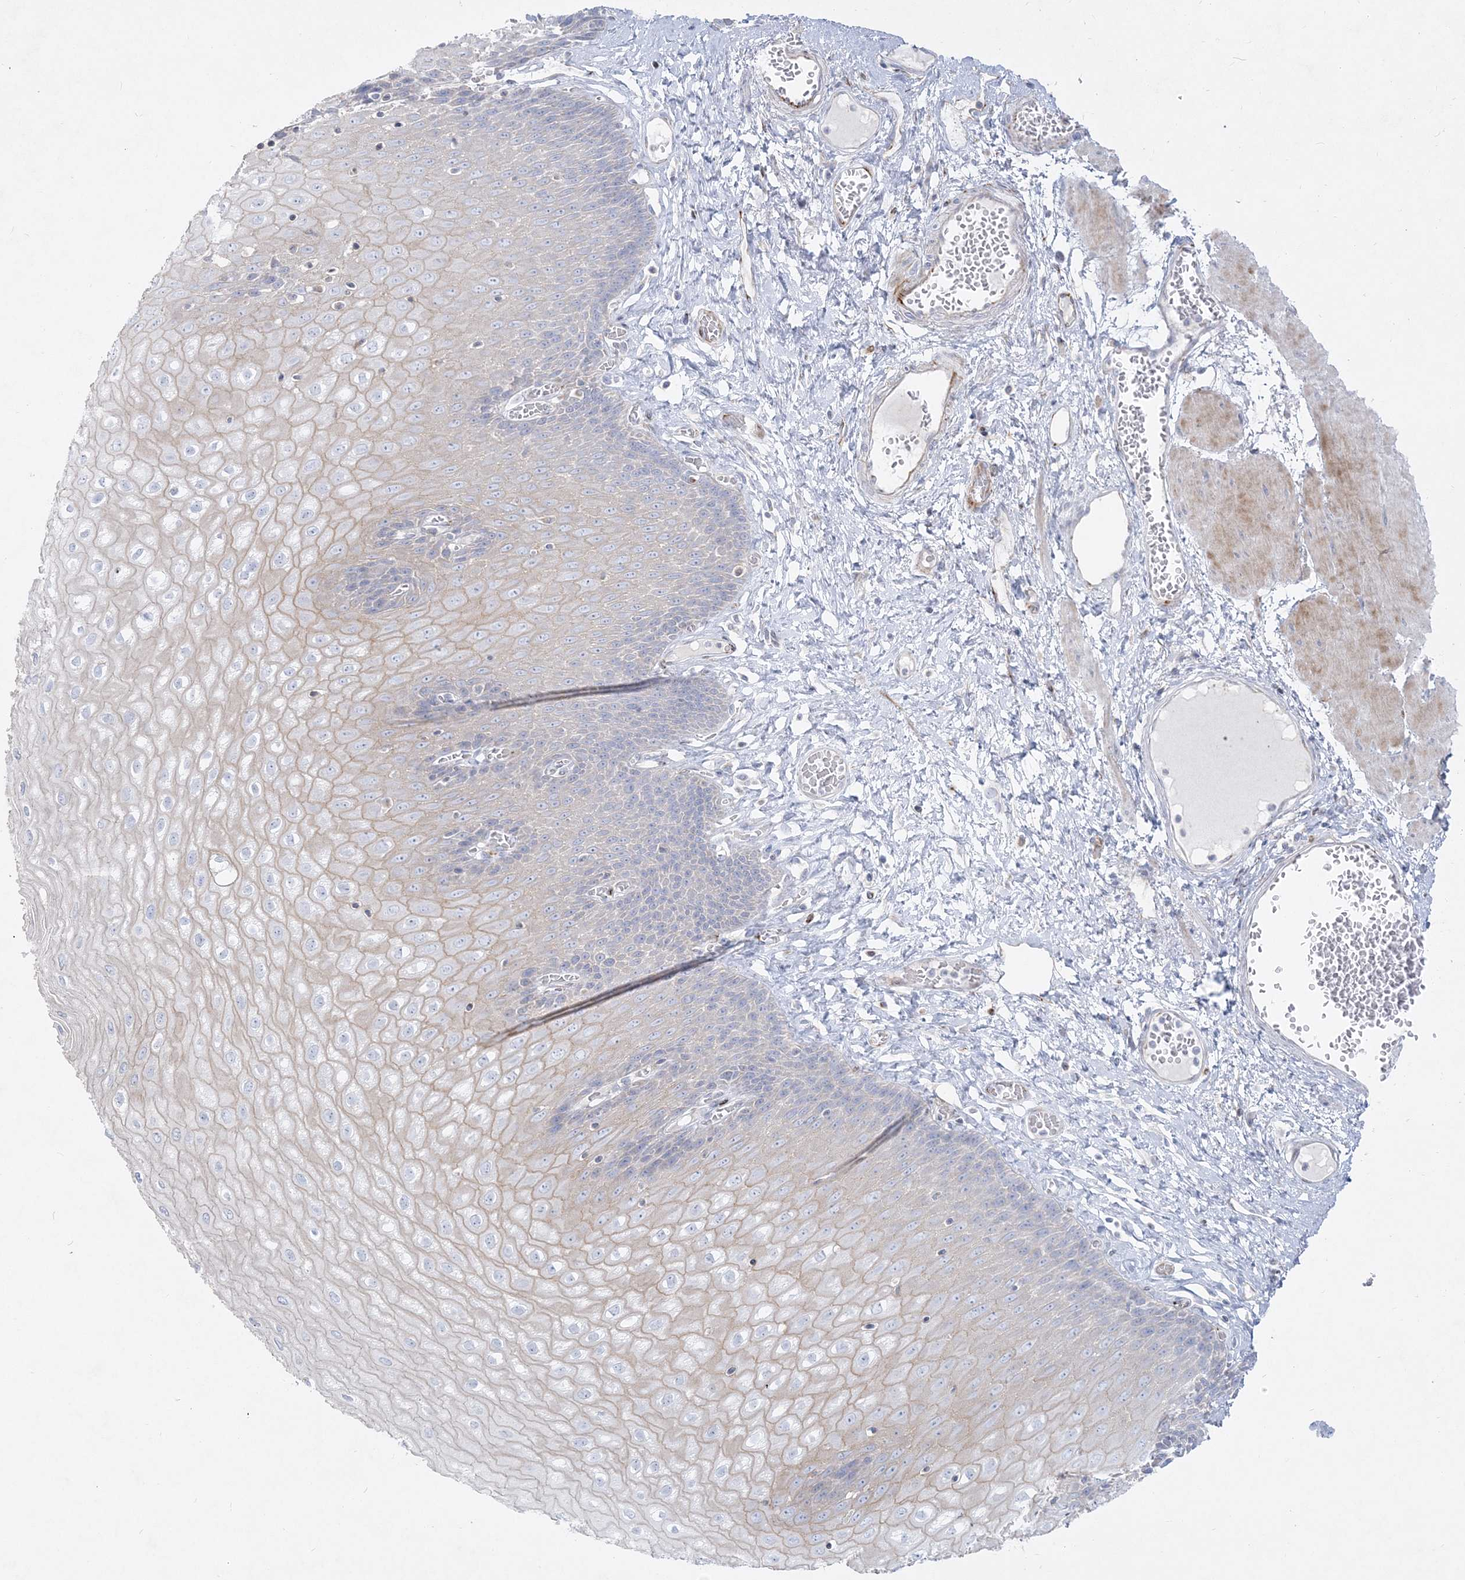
{"staining": {"intensity": "moderate", "quantity": "<25%", "location": "cytoplasmic/membranous"}, "tissue": "esophagus", "cell_type": "Squamous epithelial cells", "image_type": "normal", "snomed": [{"axis": "morphology", "description": "Normal tissue, NOS"}, {"axis": "topography", "description": "Esophagus"}], "caption": "IHC of normal esophagus shows low levels of moderate cytoplasmic/membranous staining in approximately <25% of squamous epithelial cells.", "gene": "GPAT2", "patient": {"sex": "male", "age": 60}}